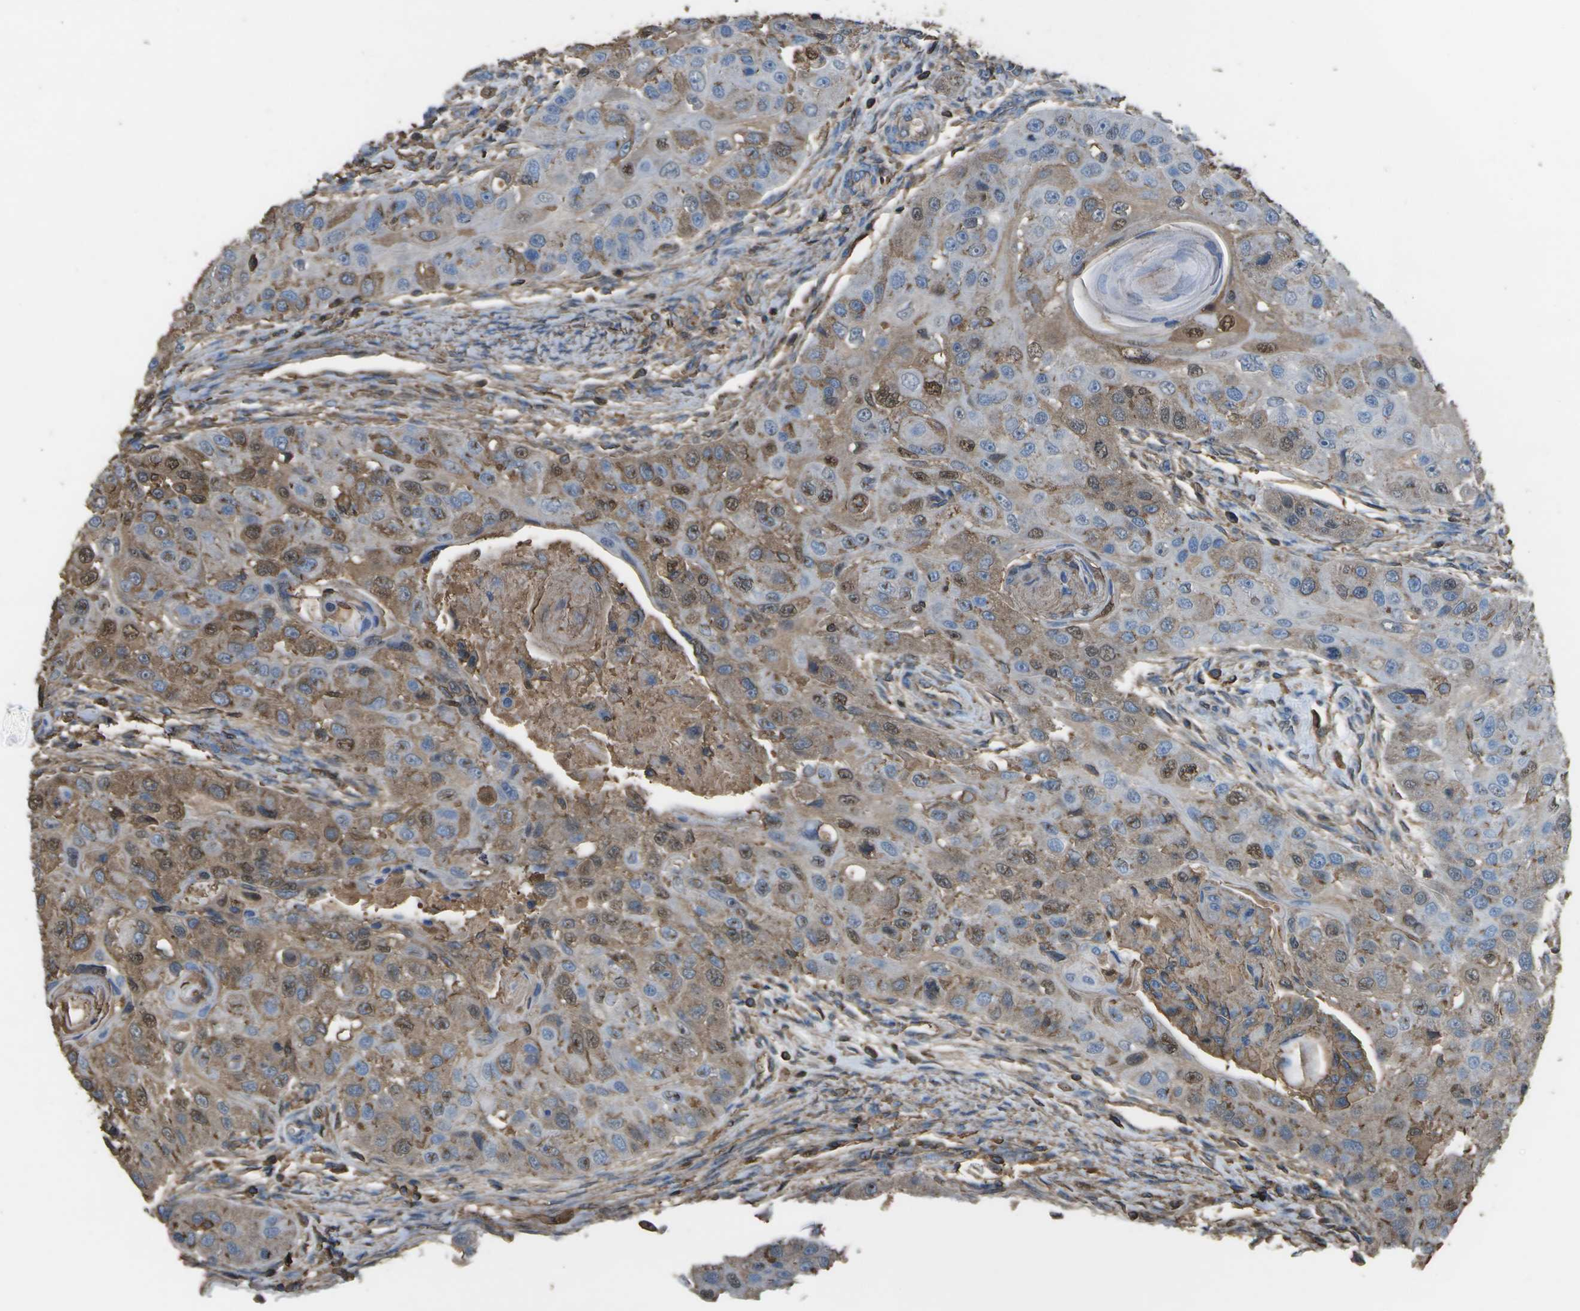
{"staining": {"intensity": "moderate", "quantity": ">75%", "location": "cytoplasmic/membranous,nuclear"}, "tissue": "head and neck cancer", "cell_type": "Tumor cells", "image_type": "cancer", "snomed": [{"axis": "morphology", "description": "Normal tissue, NOS"}, {"axis": "morphology", "description": "Squamous cell carcinoma, NOS"}, {"axis": "topography", "description": "Skeletal muscle"}, {"axis": "topography", "description": "Head-Neck"}], "caption": "A brown stain shows moderate cytoplasmic/membranous and nuclear expression of a protein in head and neck cancer (squamous cell carcinoma) tumor cells.", "gene": "CYP4F11", "patient": {"sex": "male", "age": 51}}